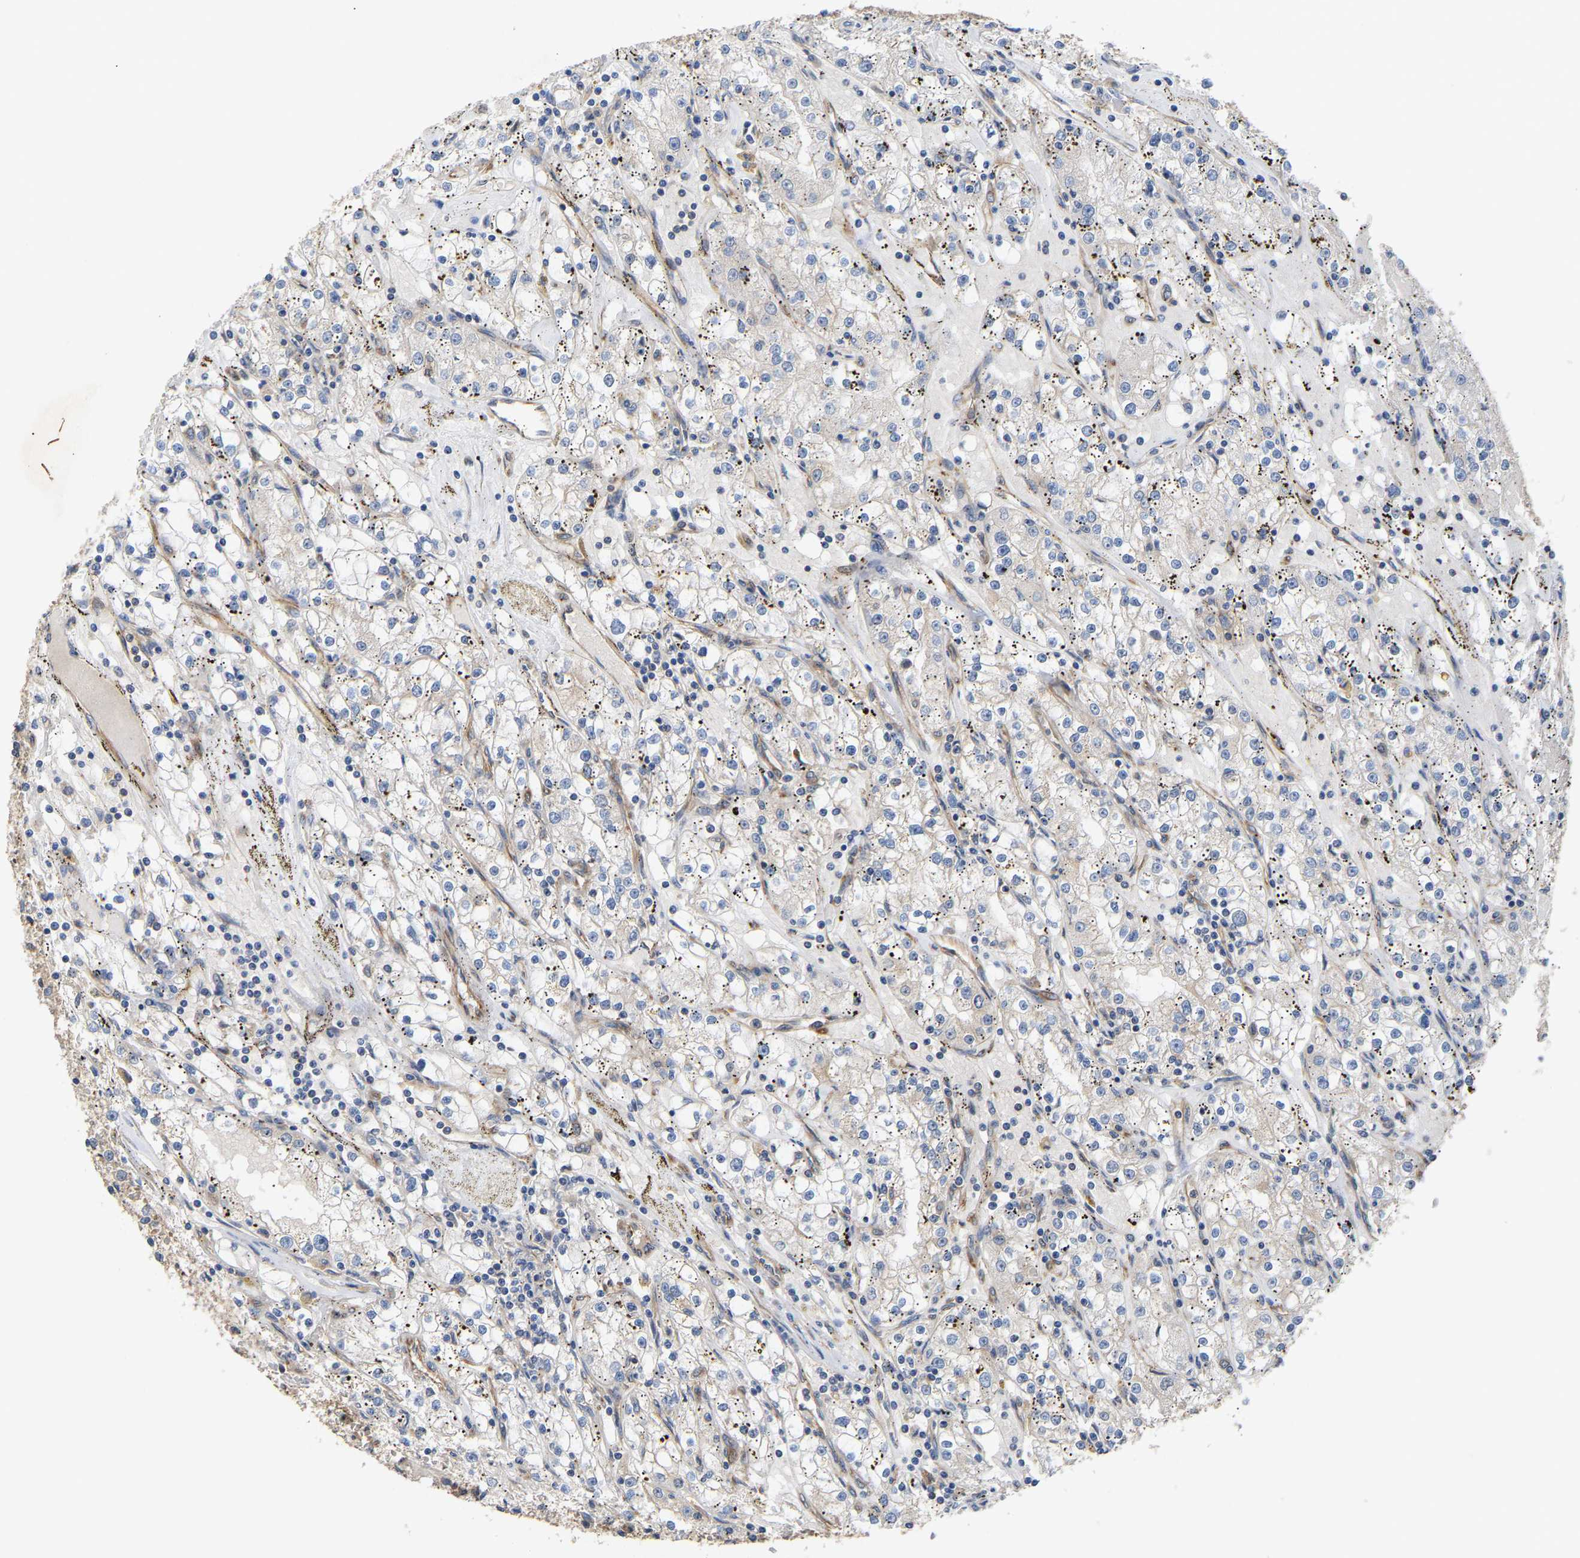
{"staining": {"intensity": "negative", "quantity": "none", "location": "none"}, "tissue": "renal cancer", "cell_type": "Tumor cells", "image_type": "cancer", "snomed": [{"axis": "morphology", "description": "Adenocarcinoma, NOS"}, {"axis": "topography", "description": "Kidney"}], "caption": "An immunohistochemistry (IHC) micrograph of renal cancer is shown. There is no staining in tumor cells of renal cancer. (IHC, brightfield microscopy, high magnification).", "gene": "LAPTM4B", "patient": {"sex": "male", "age": 56}}